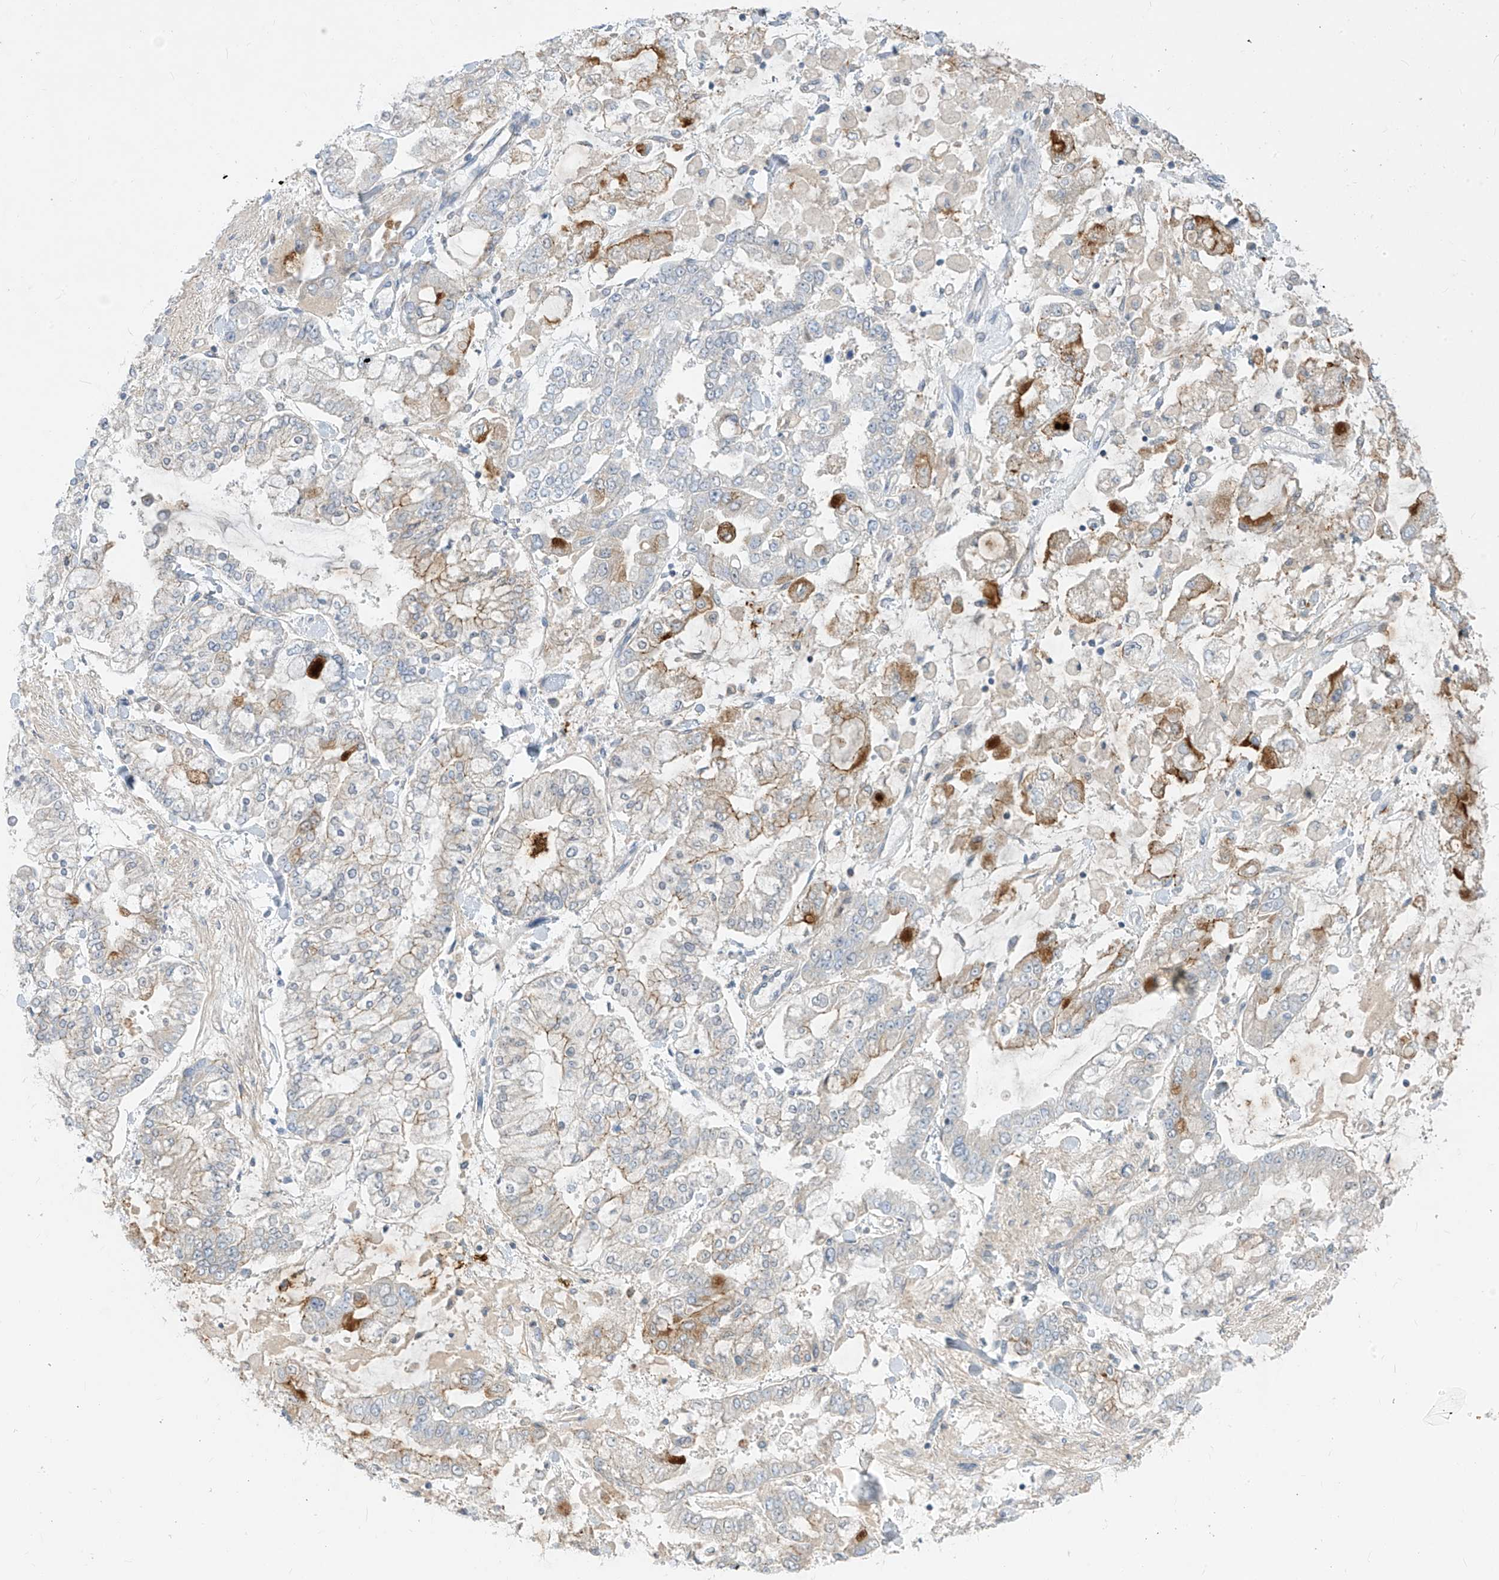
{"staining": {"intensity": "moderate", "quantity": "<25%", "location": "cytoplasmic/membranous"}, "tissue": "stomach cancer", "cell_type": "Tumor cells", "image_type": "cancer", "snomed": [{"axis": "morphology", "description": "Normal tissue, NOS"}, {"axis": "morphology", "description": "Adenocarcinoma, NOS"}, {"axis": "topography", "description": "Stomach, upper"}, {"axis": "topography", "description": "Stomach"}], "caption": "The immunohistochemical stain shows moderate cytoplasmic/membranous positivity in tumor cells of stomach cancer (adenocarcinoma) tissue.", "gene": "DGKQ", "patient": {"sex": "male", "age": 76}}